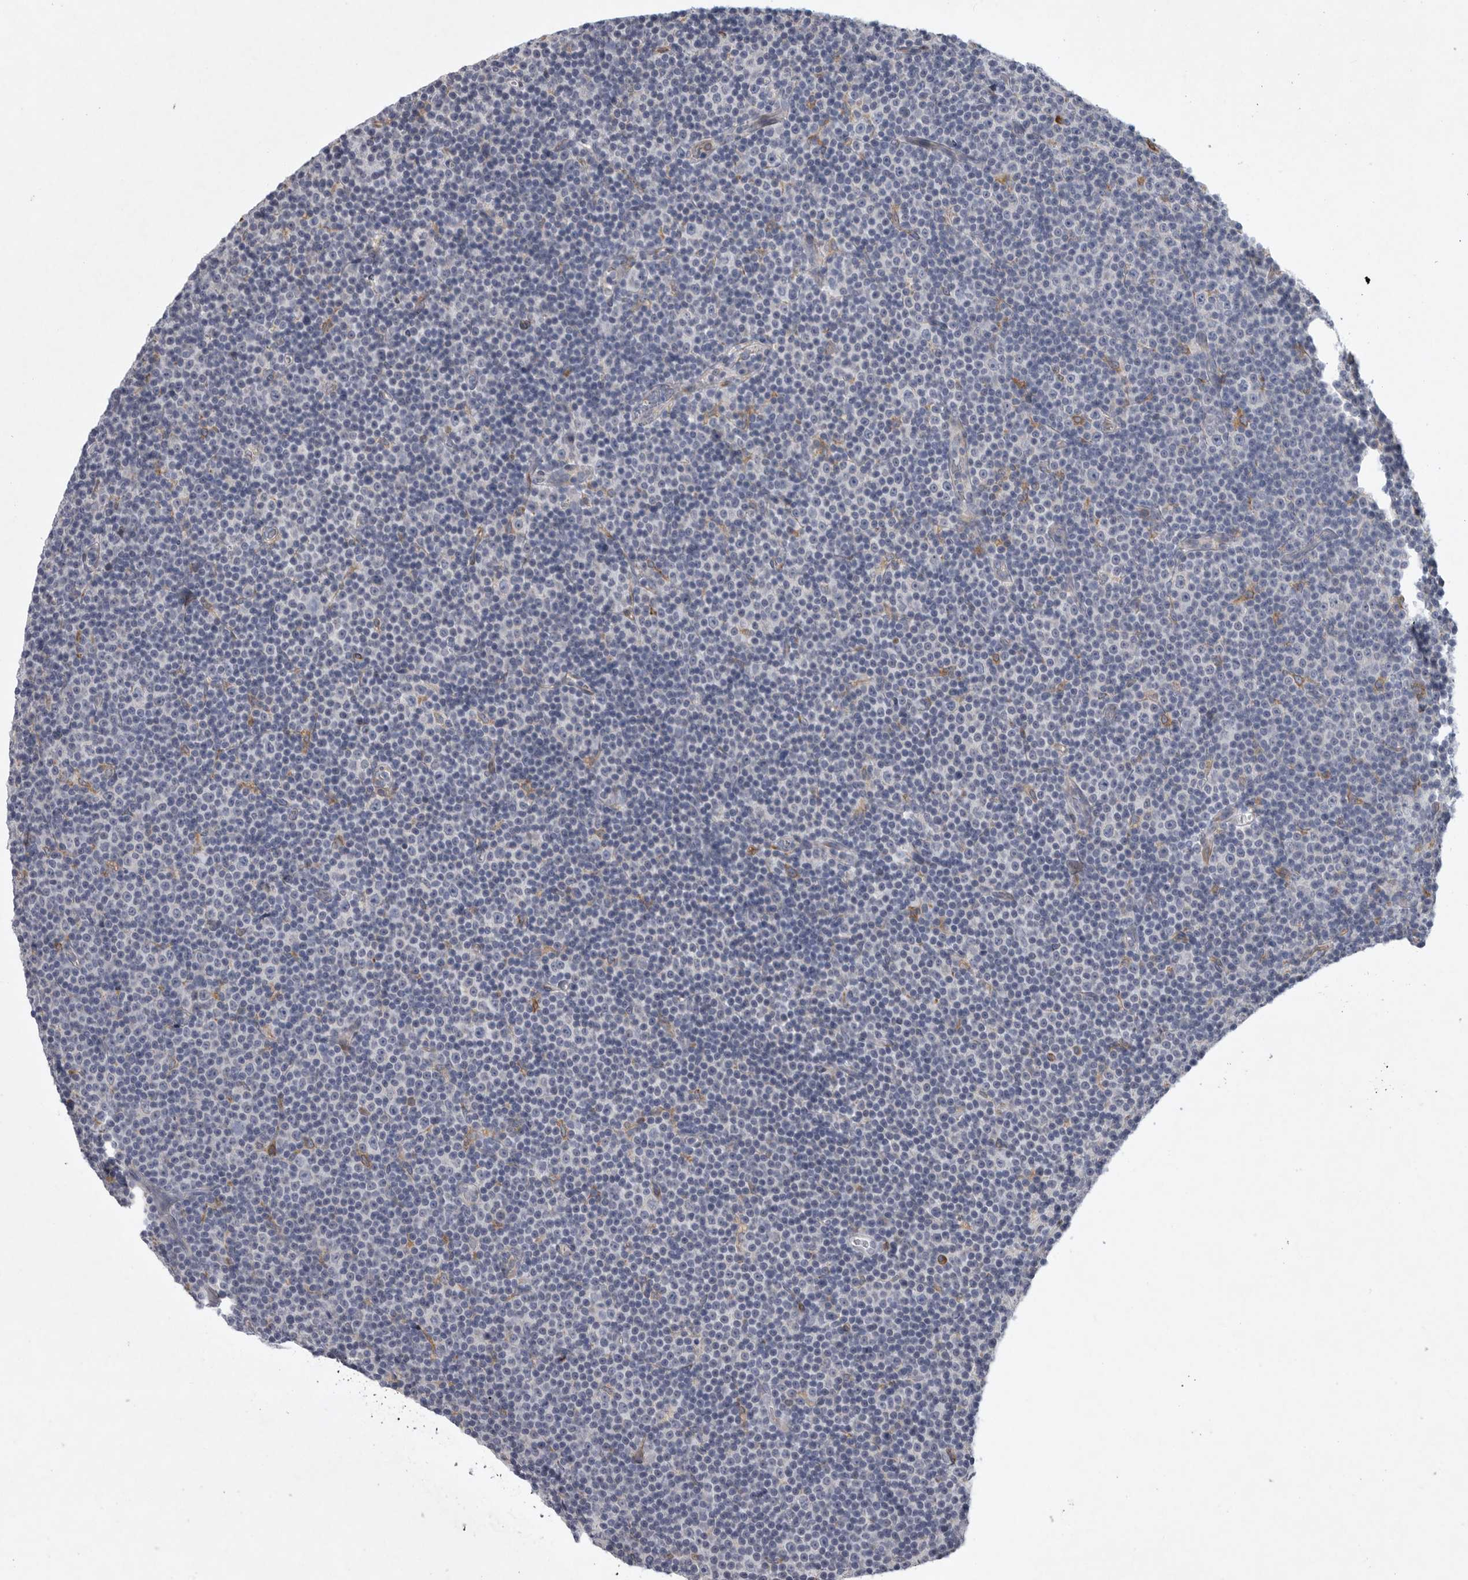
{"staining": {"intensity": "negative", "quantity": "none", "location": "none"}, "tissue": "lymphoma", "cell_type": "Tumor cells", "image_type": "cancer", "snomed": [{"axis": "morphology", "description": "Malignant lymphoma, non-Hodgkin's type, Low grade"}, {"axis": "topography", "description": "Lymph node"}], "caption": "IHC of human lymphoma shows no expression in tumor cells.", "gene": "MINPP1", "patient": {"sex": "female", "age": 67}}